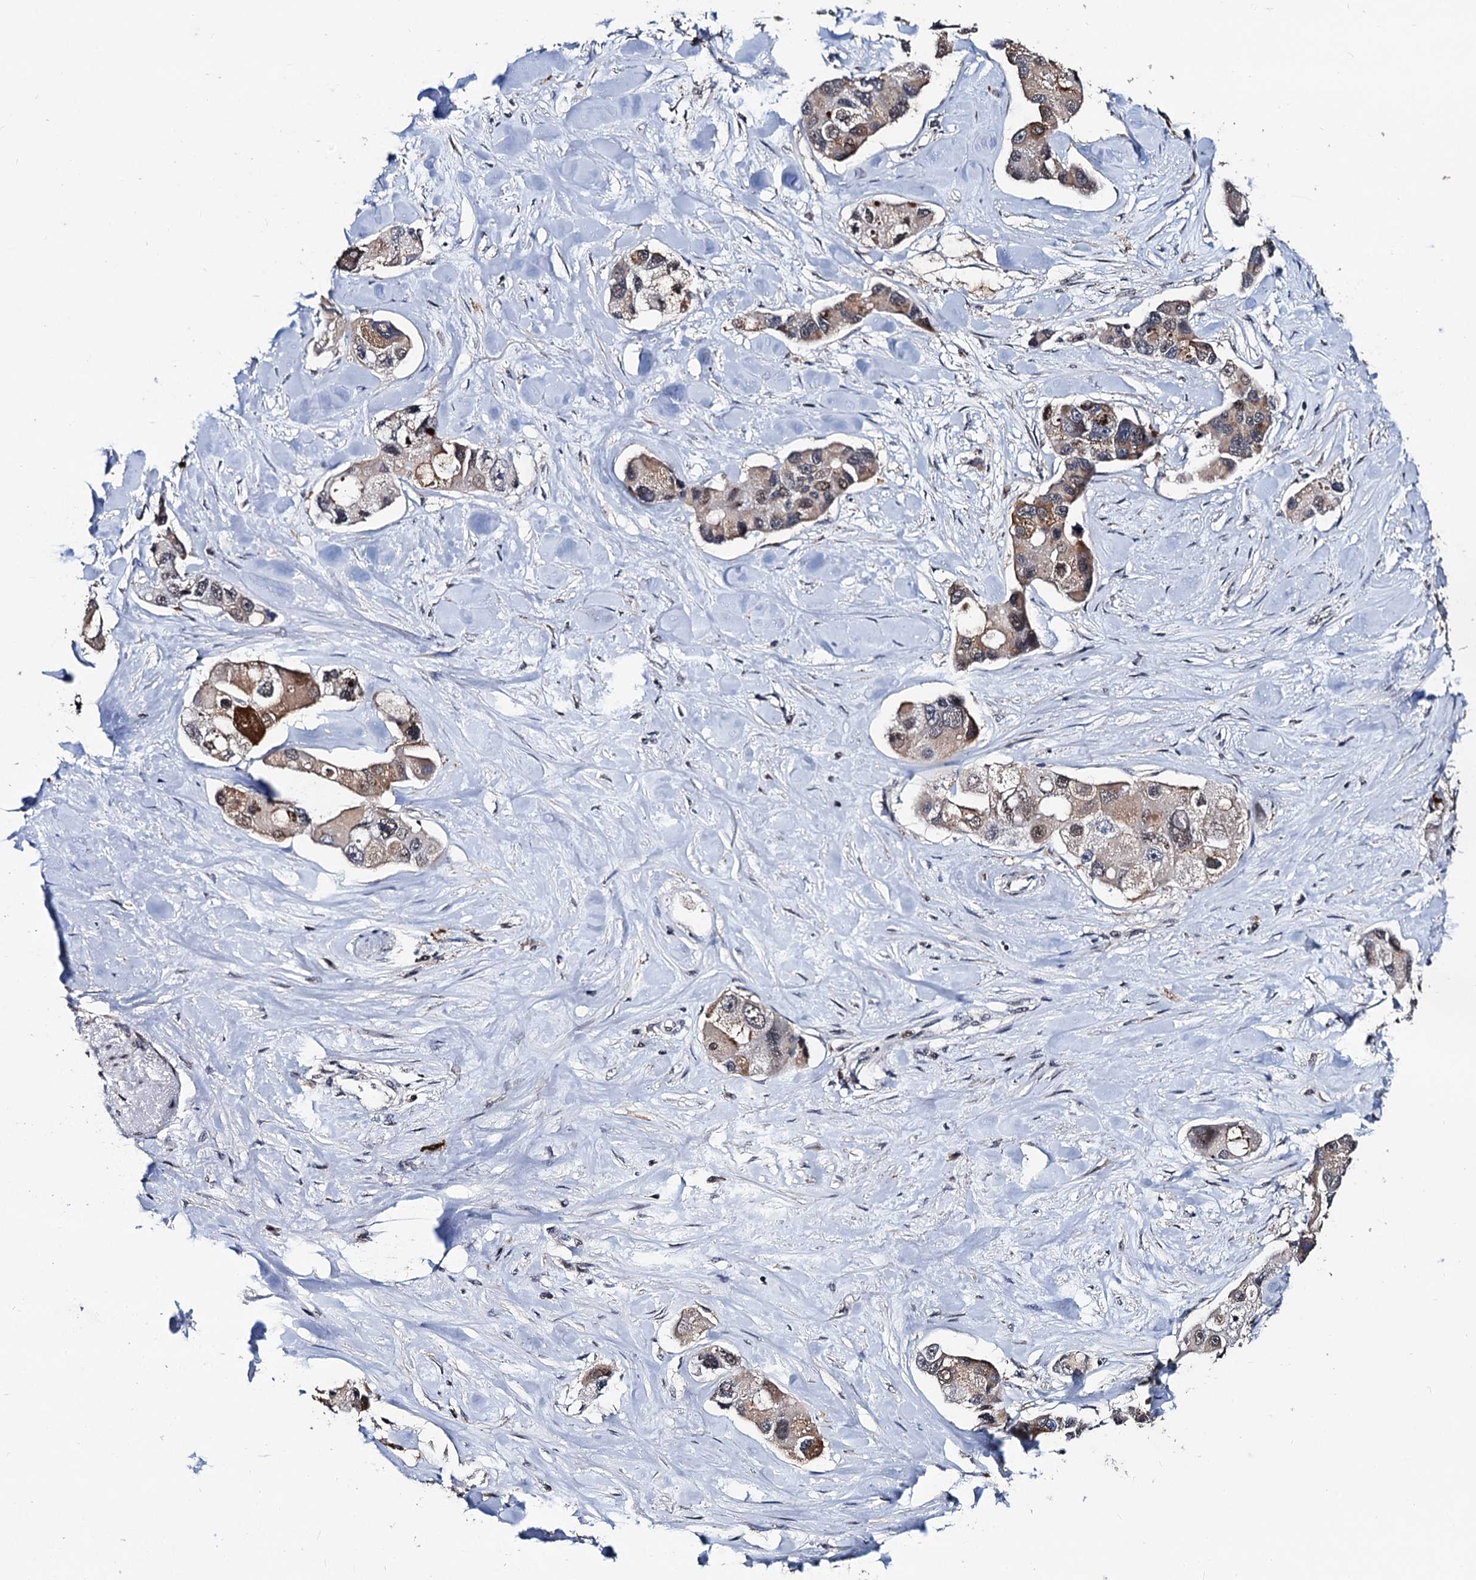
{"staining": {"intensity": "moderate", "quantity": "<25%", "location": "cytoplasmic/membranous,nuclear"}, "tissue": "lung cancer", "cell_type": "Tumor cells", "image_type": "cancer", "snomed": [{"axis": "morphology", "description": "Adenocarcinoma, NOS"}, {"axis": "topography", "description": "Lung"}], "caption": "A high-resolution histopathology image shows immunohistochemistry (IHC) staining of adenocarcinoma (lung), which displays moderate cytoplasmic/membranous and nuclear positivity in approximately <25% of tumor cells.", "gene": "FAM222A", "patient": {"sex": "female", "age": 54}}